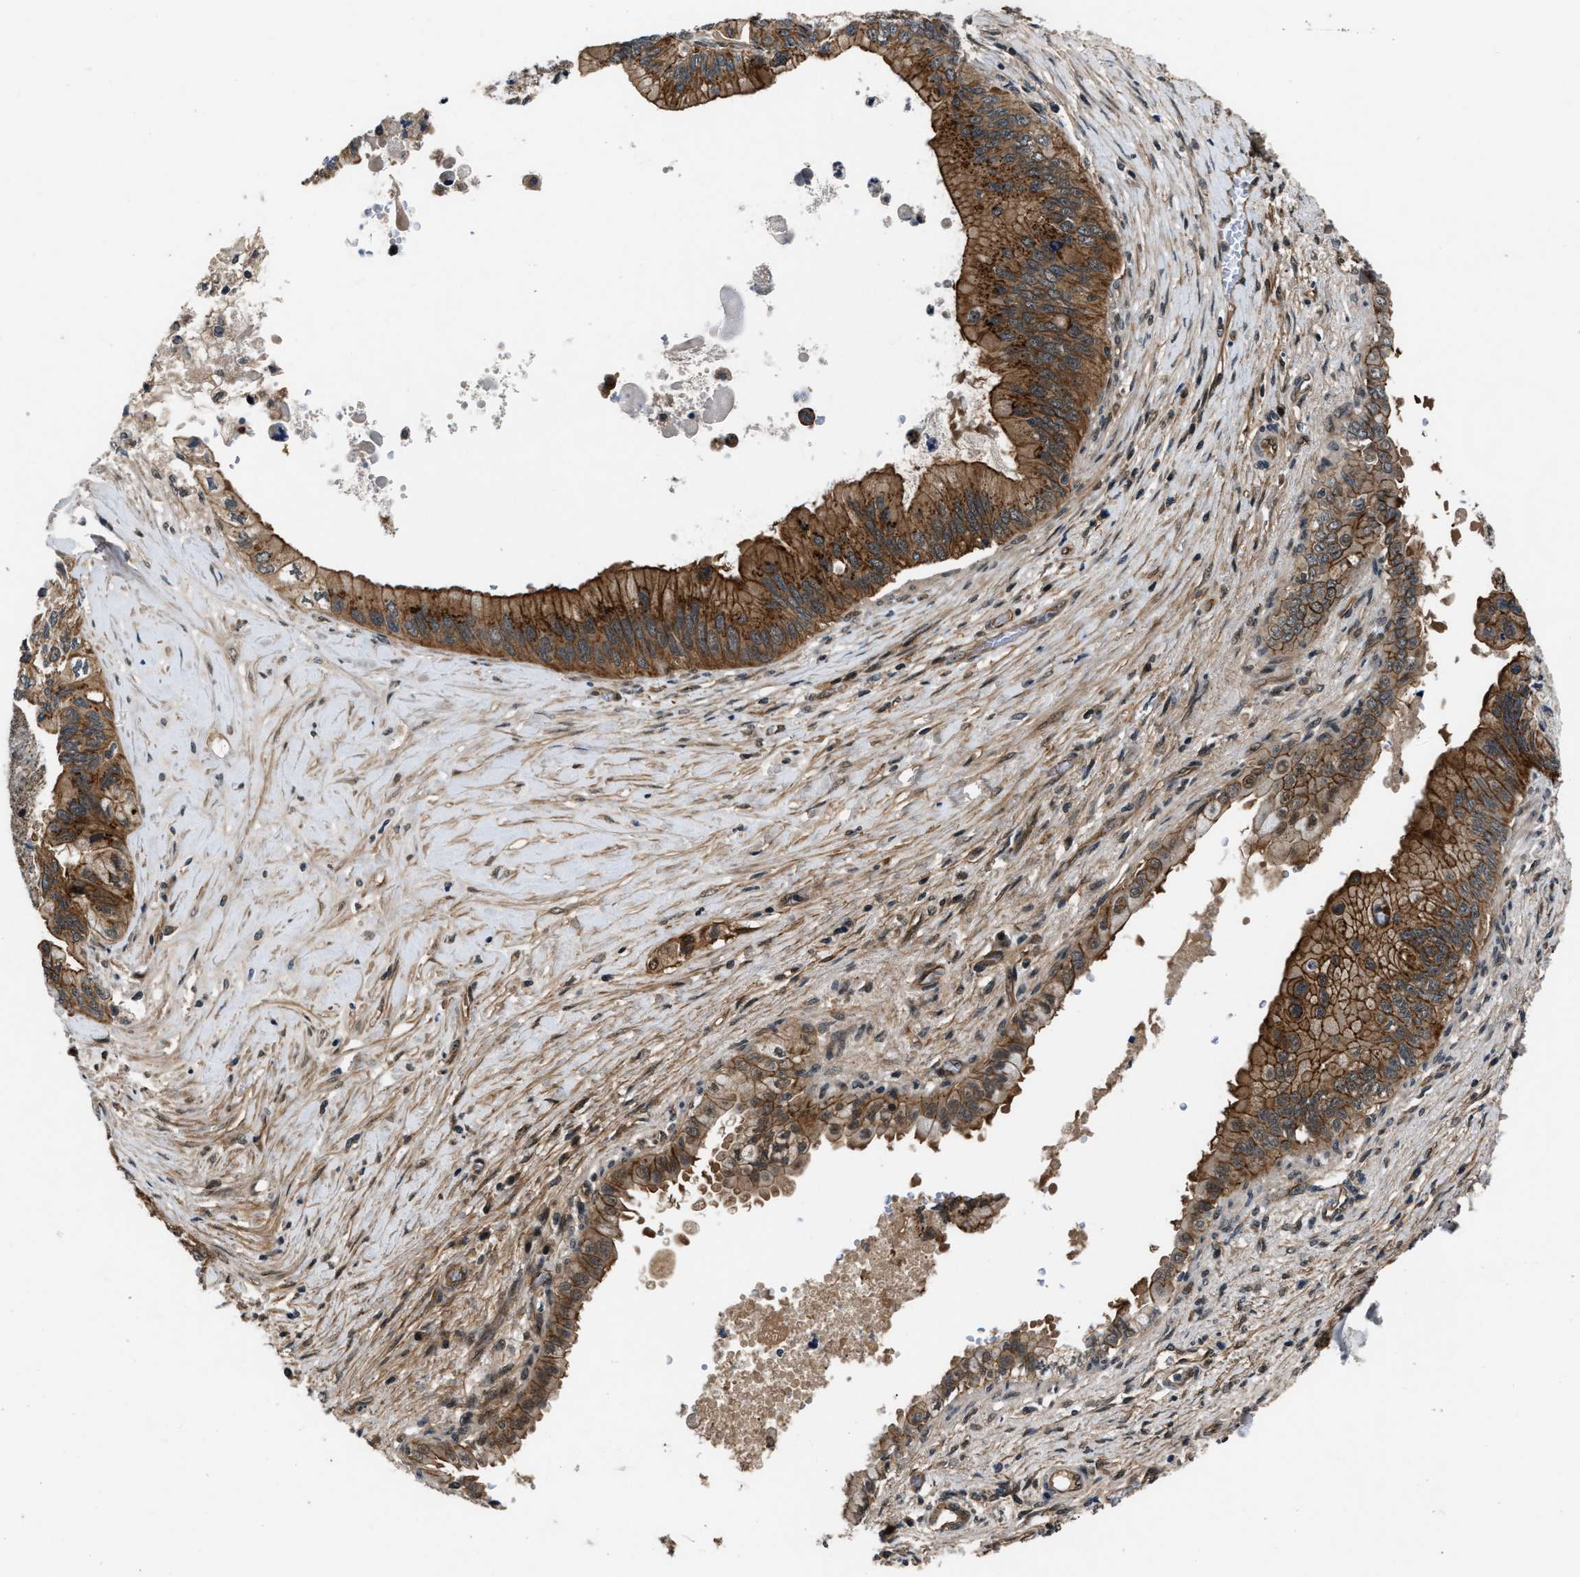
{"staining": {"intensity": "moderate", "quantity": ">75%", "location": "cytoplasmic/membranous"}, "tissue": "pancreatic cancer", "cell_type": "Tumor cells", "image_type": "cancer", "snomed": [{"axis": "morphology", "description": "Adenocarcinoma, NOS"}, {"axis": "topography", "description": "Pancreas"}], "caption": "Moderate cytoplasmic/membranous positivity for a protein is present in about >75% of tumor cells of pancreatic adenocarcinoma using IHC.", "gene": "COPS2", "patient": {"sex": "female", "age": 73}}